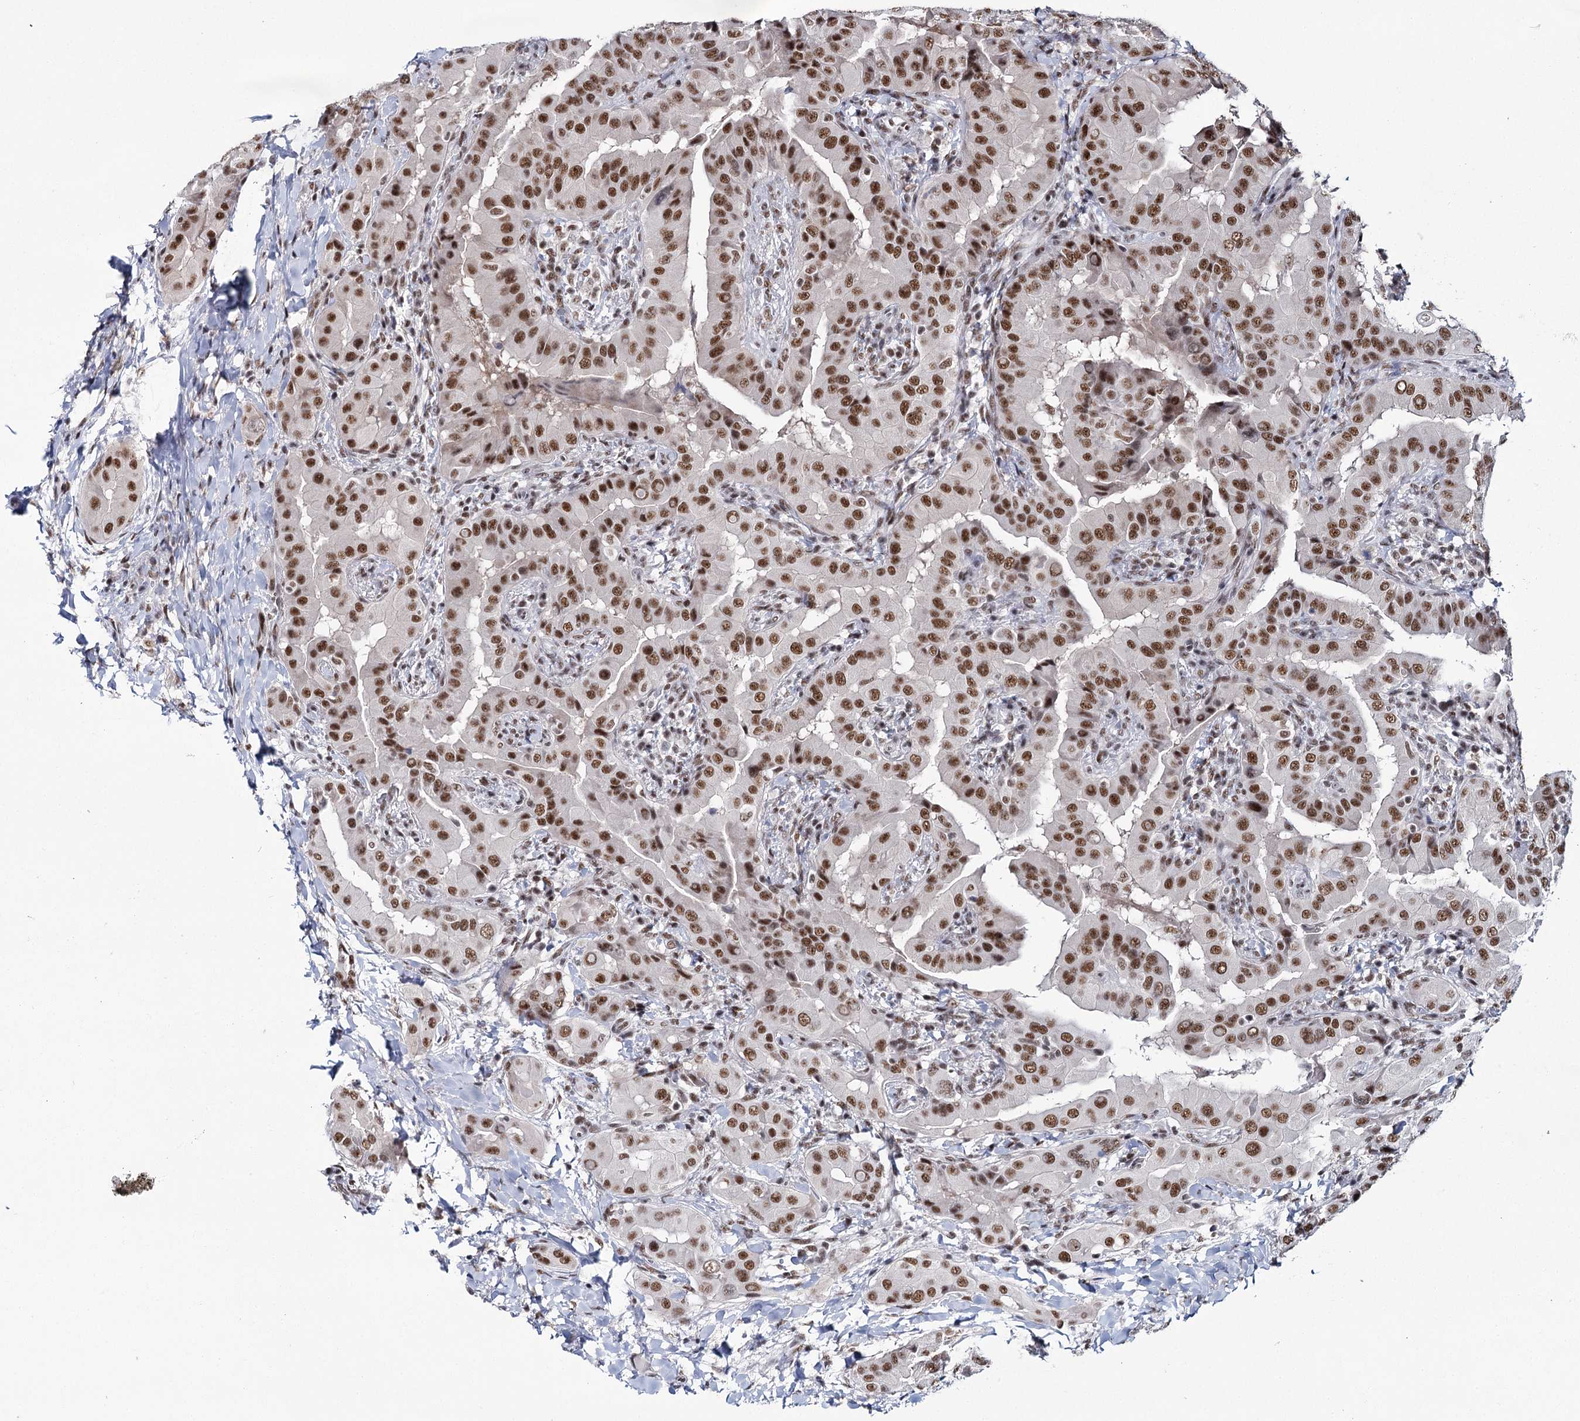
{"staining": {"intensity": "strong", "quantity": ">75%", "location": "nuclear"}, "tissue": "thyroid cancer", "cell_type": "Tumor cells", "image_type": "cancer", "snomed": [{"axis": "morphology", "description": "Papillary adenocarcinoma, NOS"}, {"axis": "topography", "description": "Thyroid gland"}], "caption": "Immunohistochemical staining of thyroid cancer (papillary adenocarcinoma) displays strong nuclear protein staining in approximately >75% of tumor cells. Using DAB (3,3'-diaminobenzidine) (brown) and hematoxylin (blue) stains, captured at high magnification using brightfield microscopy.", "gene": "SCAF8", "patient": {"sex": "male", "age": 33}}